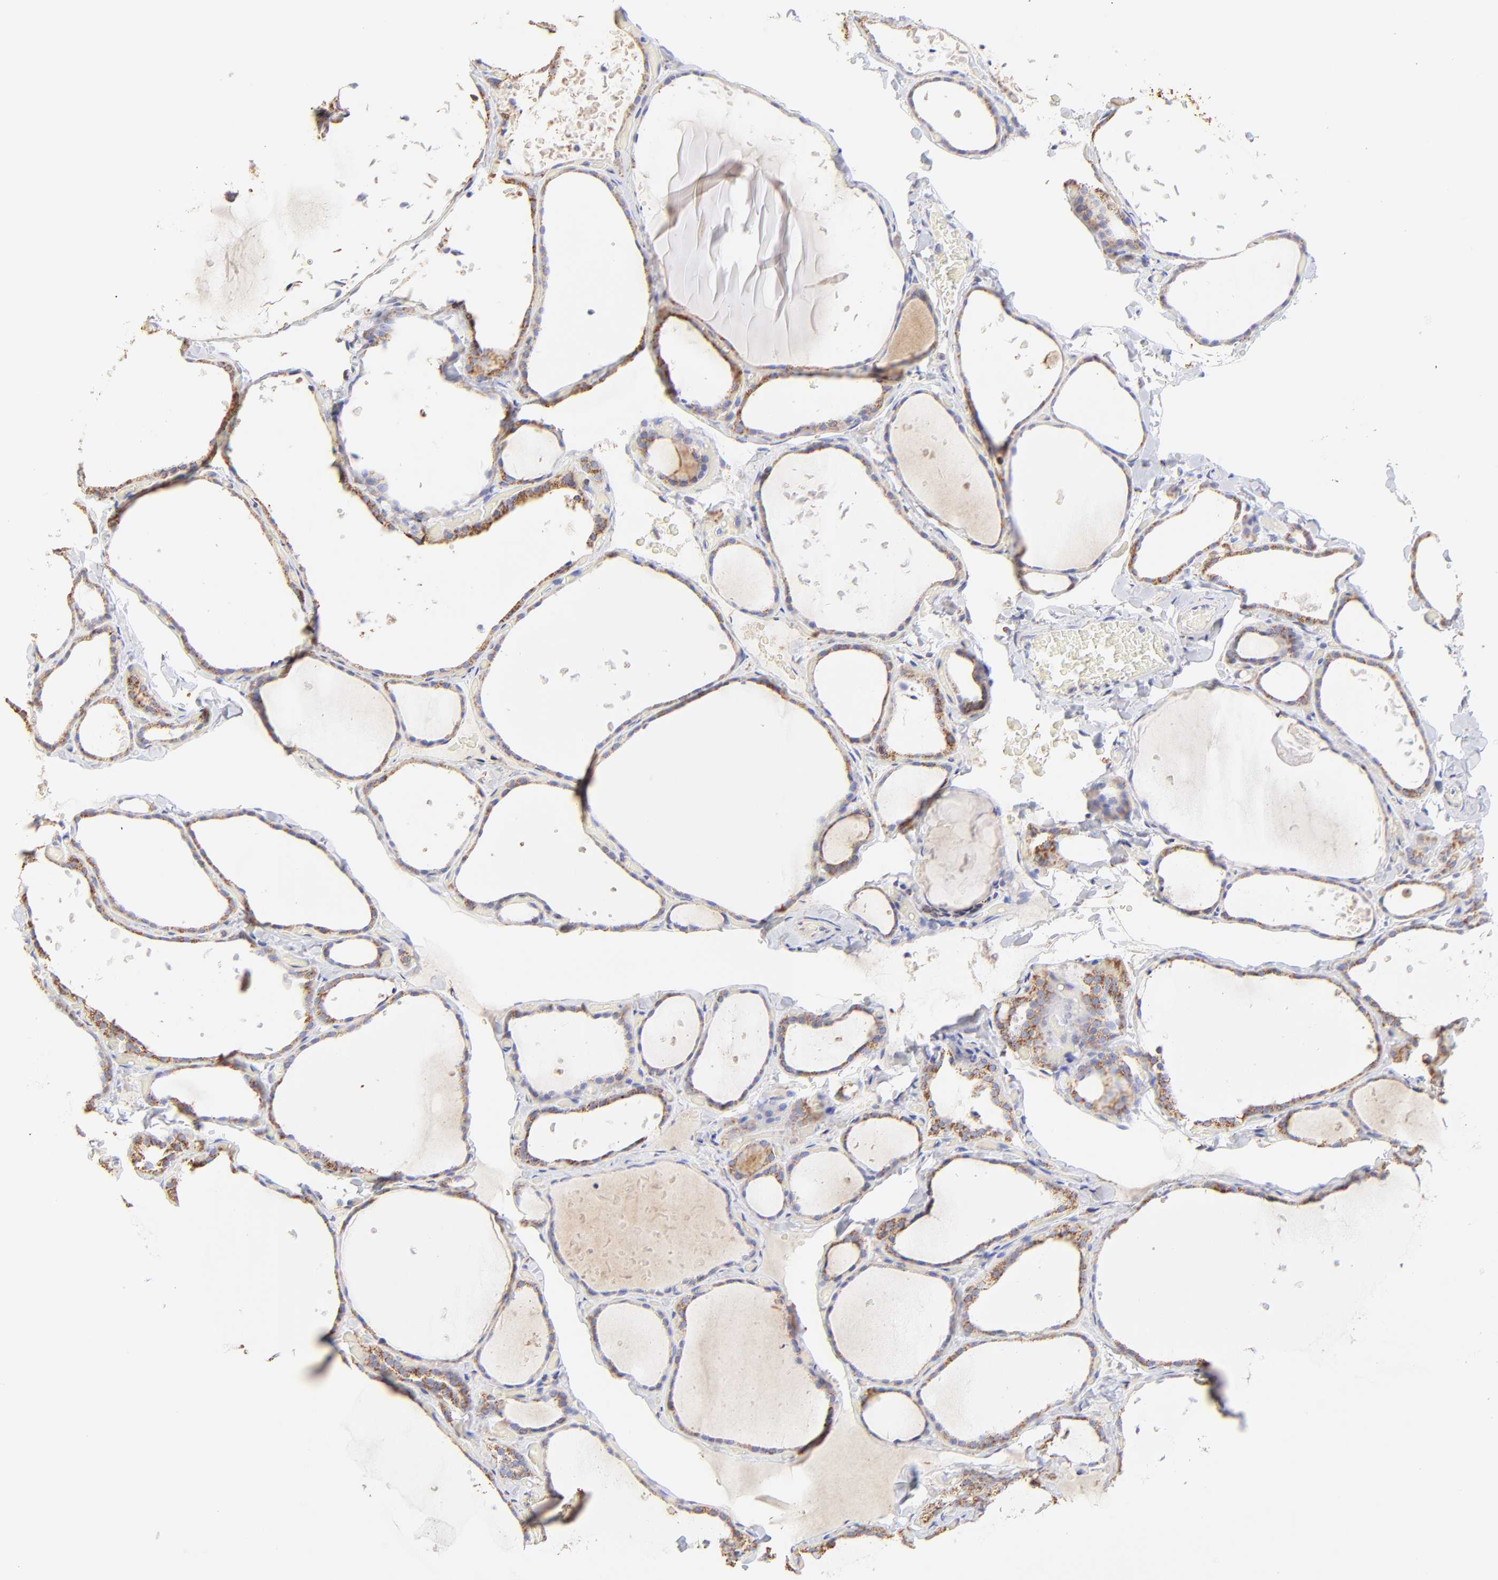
{"staining": {"intensity": "moderate", "quantity": "25%-75%", "location": "cytoplasmic/membranous"}, "tissue": "thyroid gland", "cell_type": "Glandular cells", "image_type": "normal", "snomed": [{"axis": "morphology", "description": "Normal tissue, NOS"}, {"axis": "topography", "description": "Thyroid gland"}], "caption": "Protein staining of benign thyroid gland shows moderate cytoplasmic/membranous positivity in approximately 25%-75% of glandular cells.", "gene": "ECH1", "patient": {"sex": "female", "age": 22}}